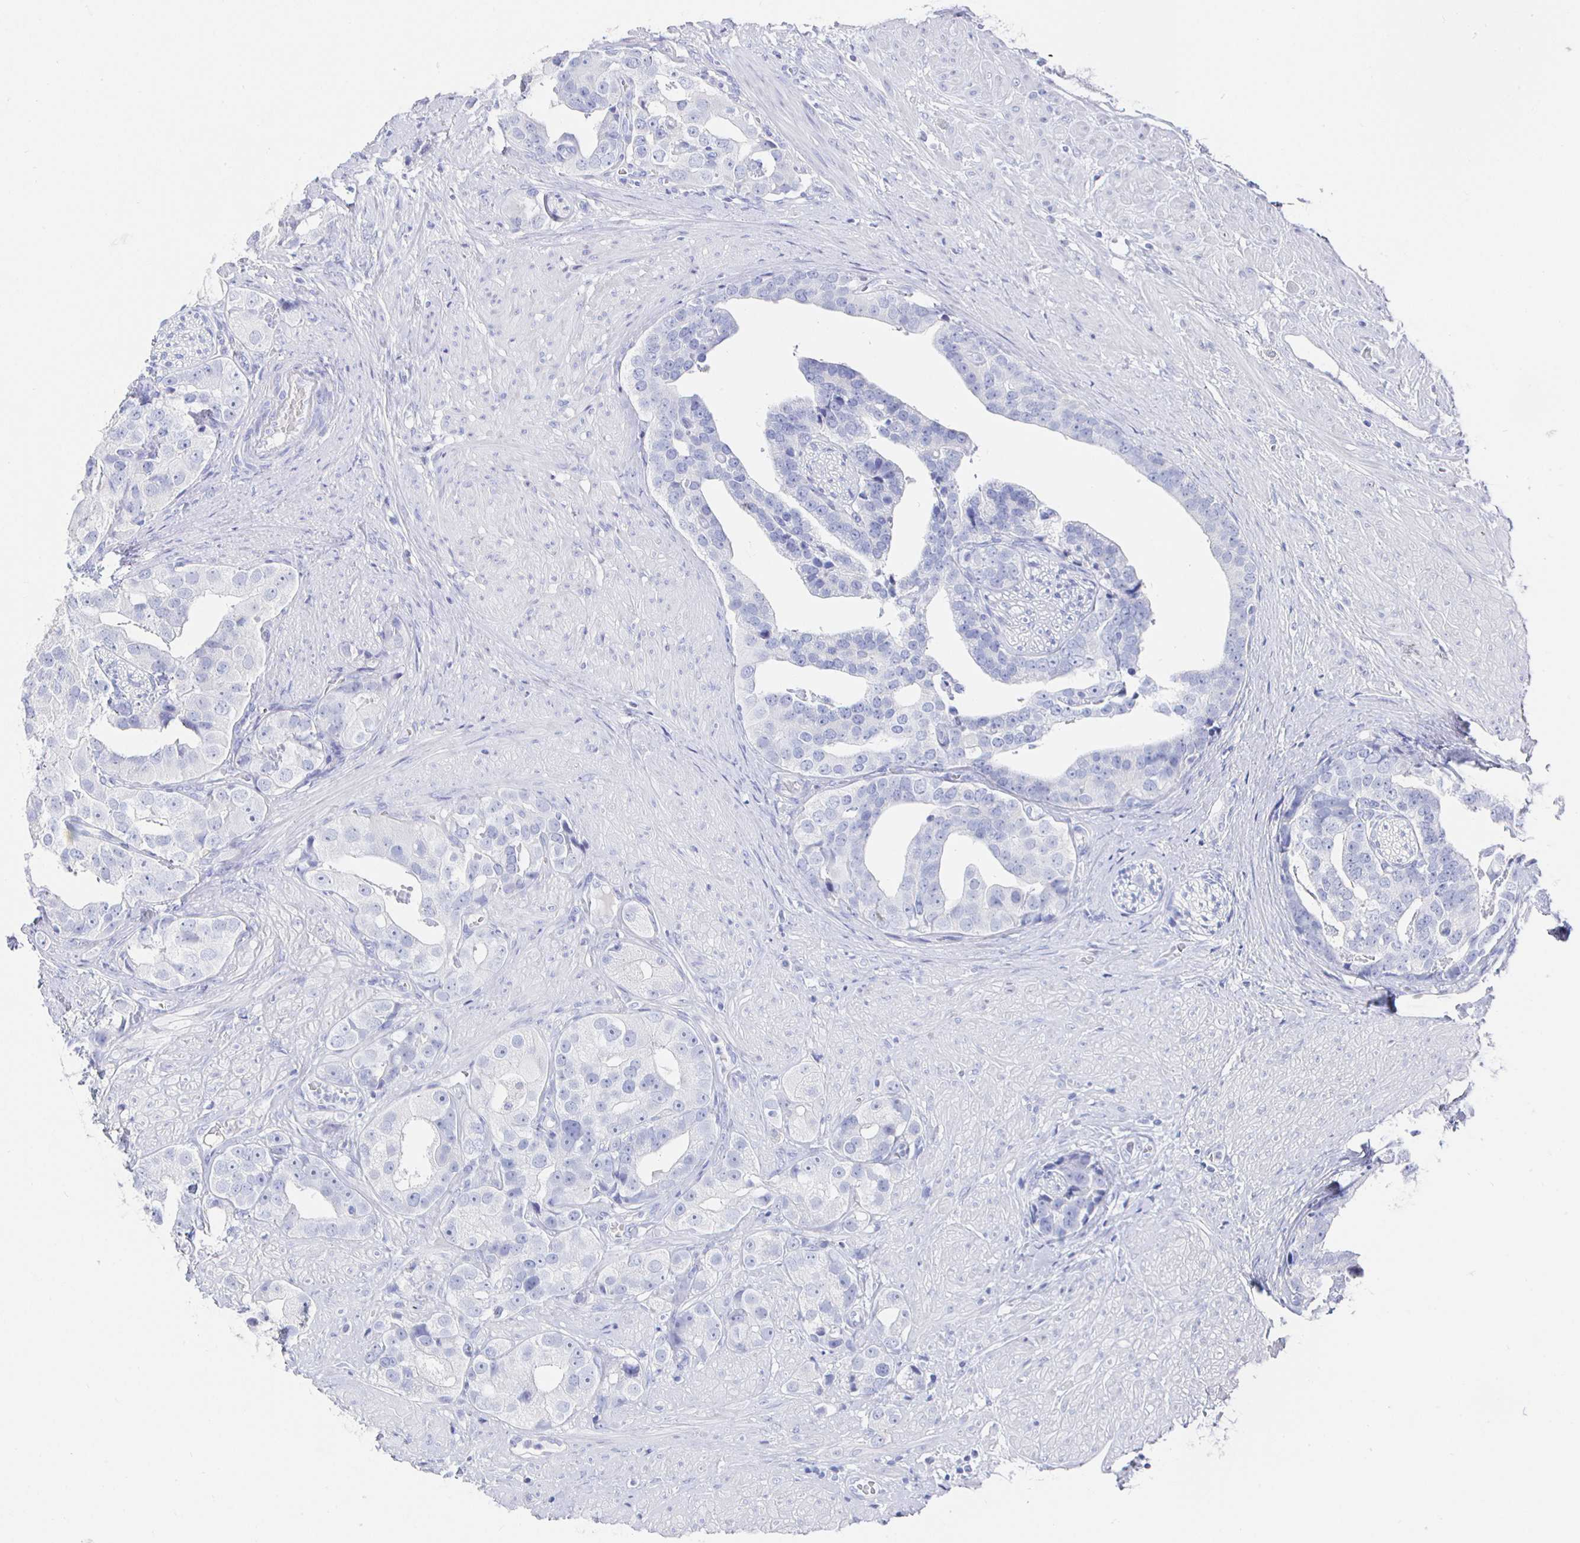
{"staining": {"intensity": "negative", "quantity": "none", "location": "none"}, "tissue": "prostate cancer", "cell_type": "Tumor cells", "image_type": "cancer", "snomed": [{"axis": "morphology", "description": "Adenocarcinoma, High grade"}, {"axis": "topography", "description": "Prostate"}], "caption": "Tumor cells are negative for protein expression in human prostate cancer (adenocarcinoma (high-grade)).", "gene": "CLCA1", "patient": {"sex": "male", "age": 71}}